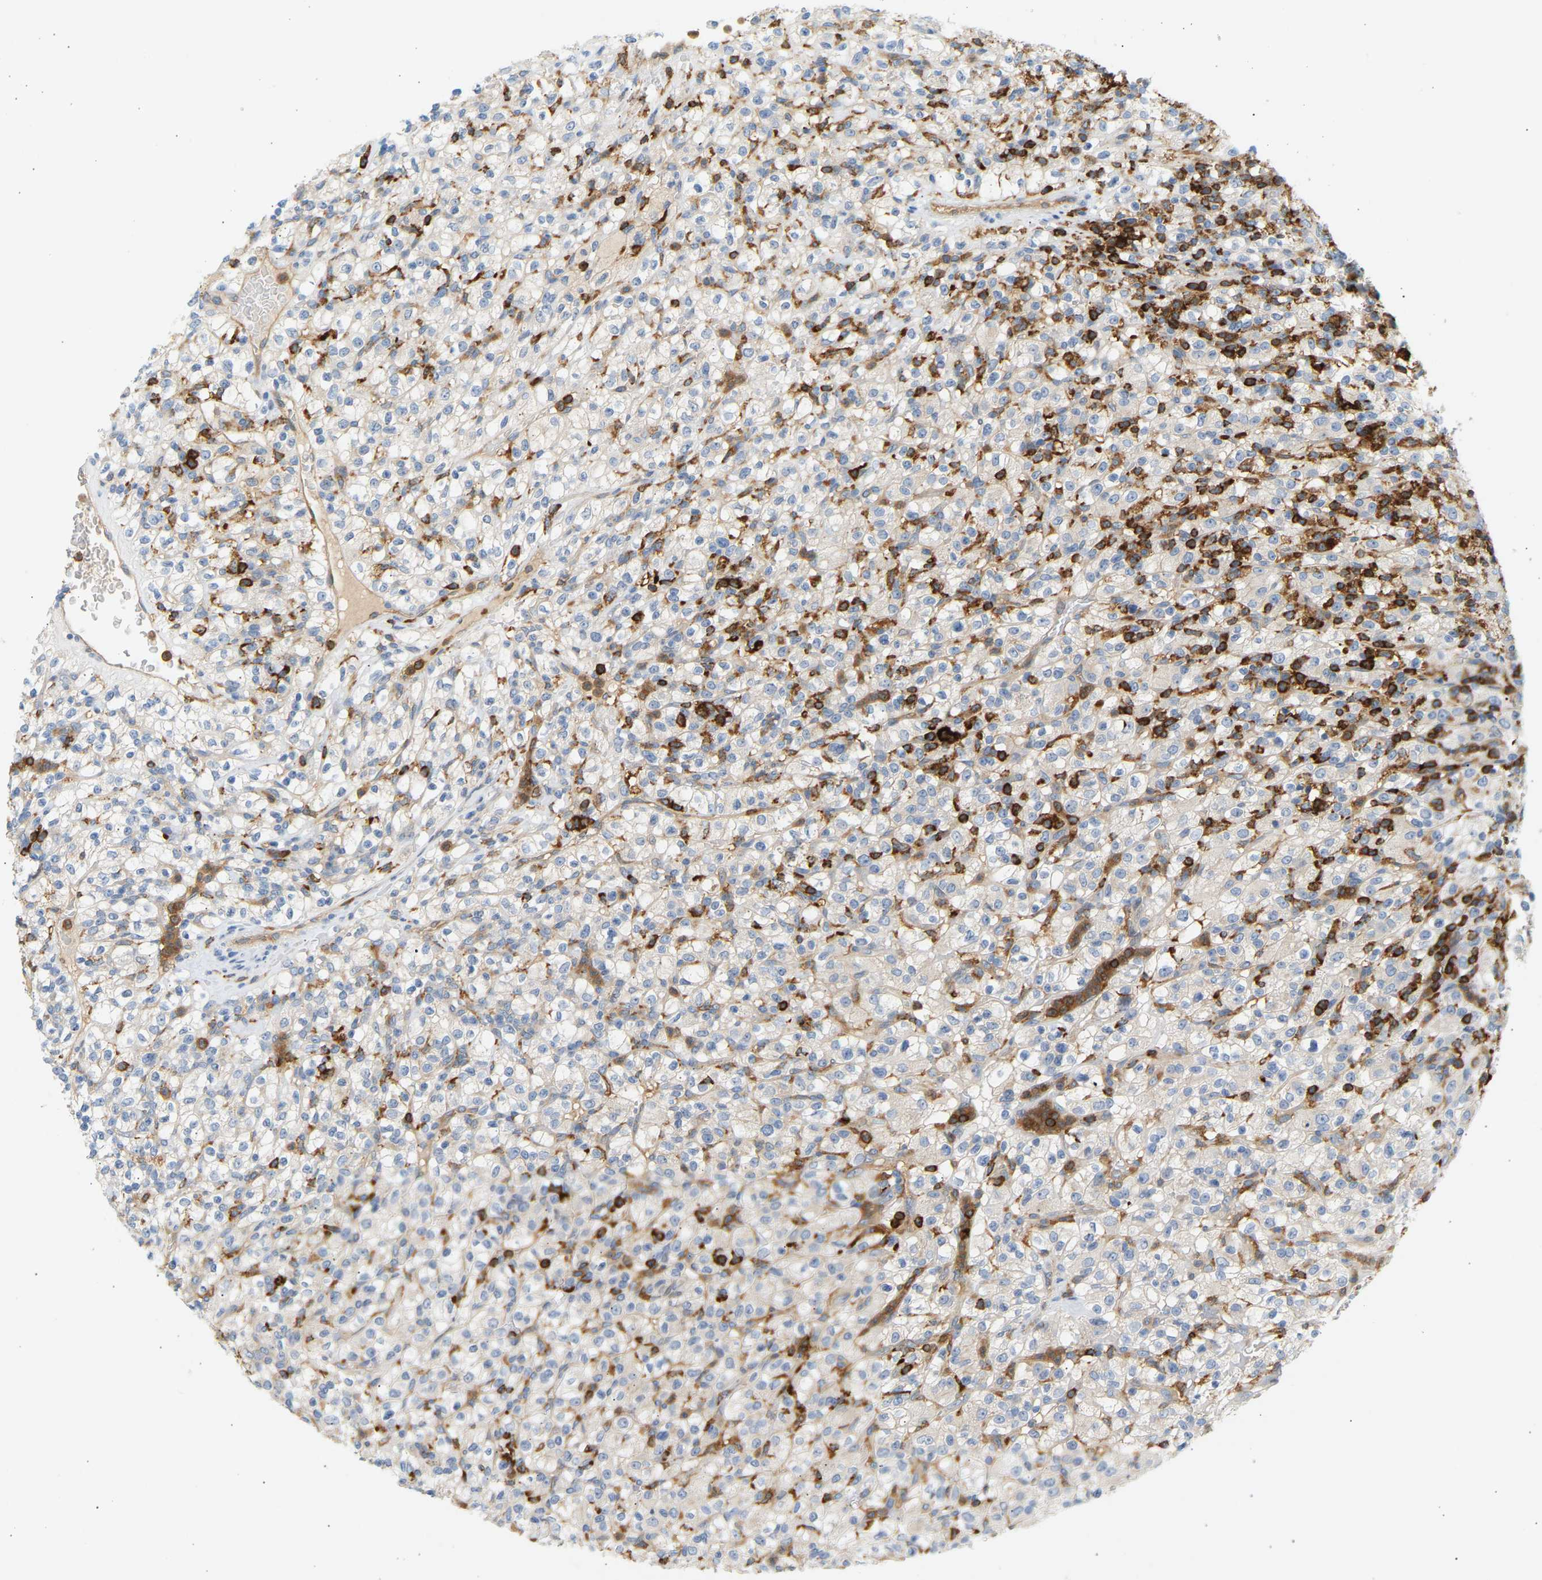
{"staining": {"intensity": "negative", "quantity": "none", "location": "none"}, "tissue": "renal cancer", "cell_type": "Tumor cells", "image_type": "cancer", "snomed": [{"axis": "morphology", "description": "Normal tissue, NOS"}, {"axis": "morphology", "description": "Adenocarcinoma, NOS"}, {"axis": "topography", "description": "Kidney"}], "caption": "High magnification brightfield microscopy of renal cancer stained with DAB (brown) and counterstained with hematoxylin (blue): tumor cells show no significant staining.", "gene": "FNBP1", "patient": {"sex": "female", "age": 72}}